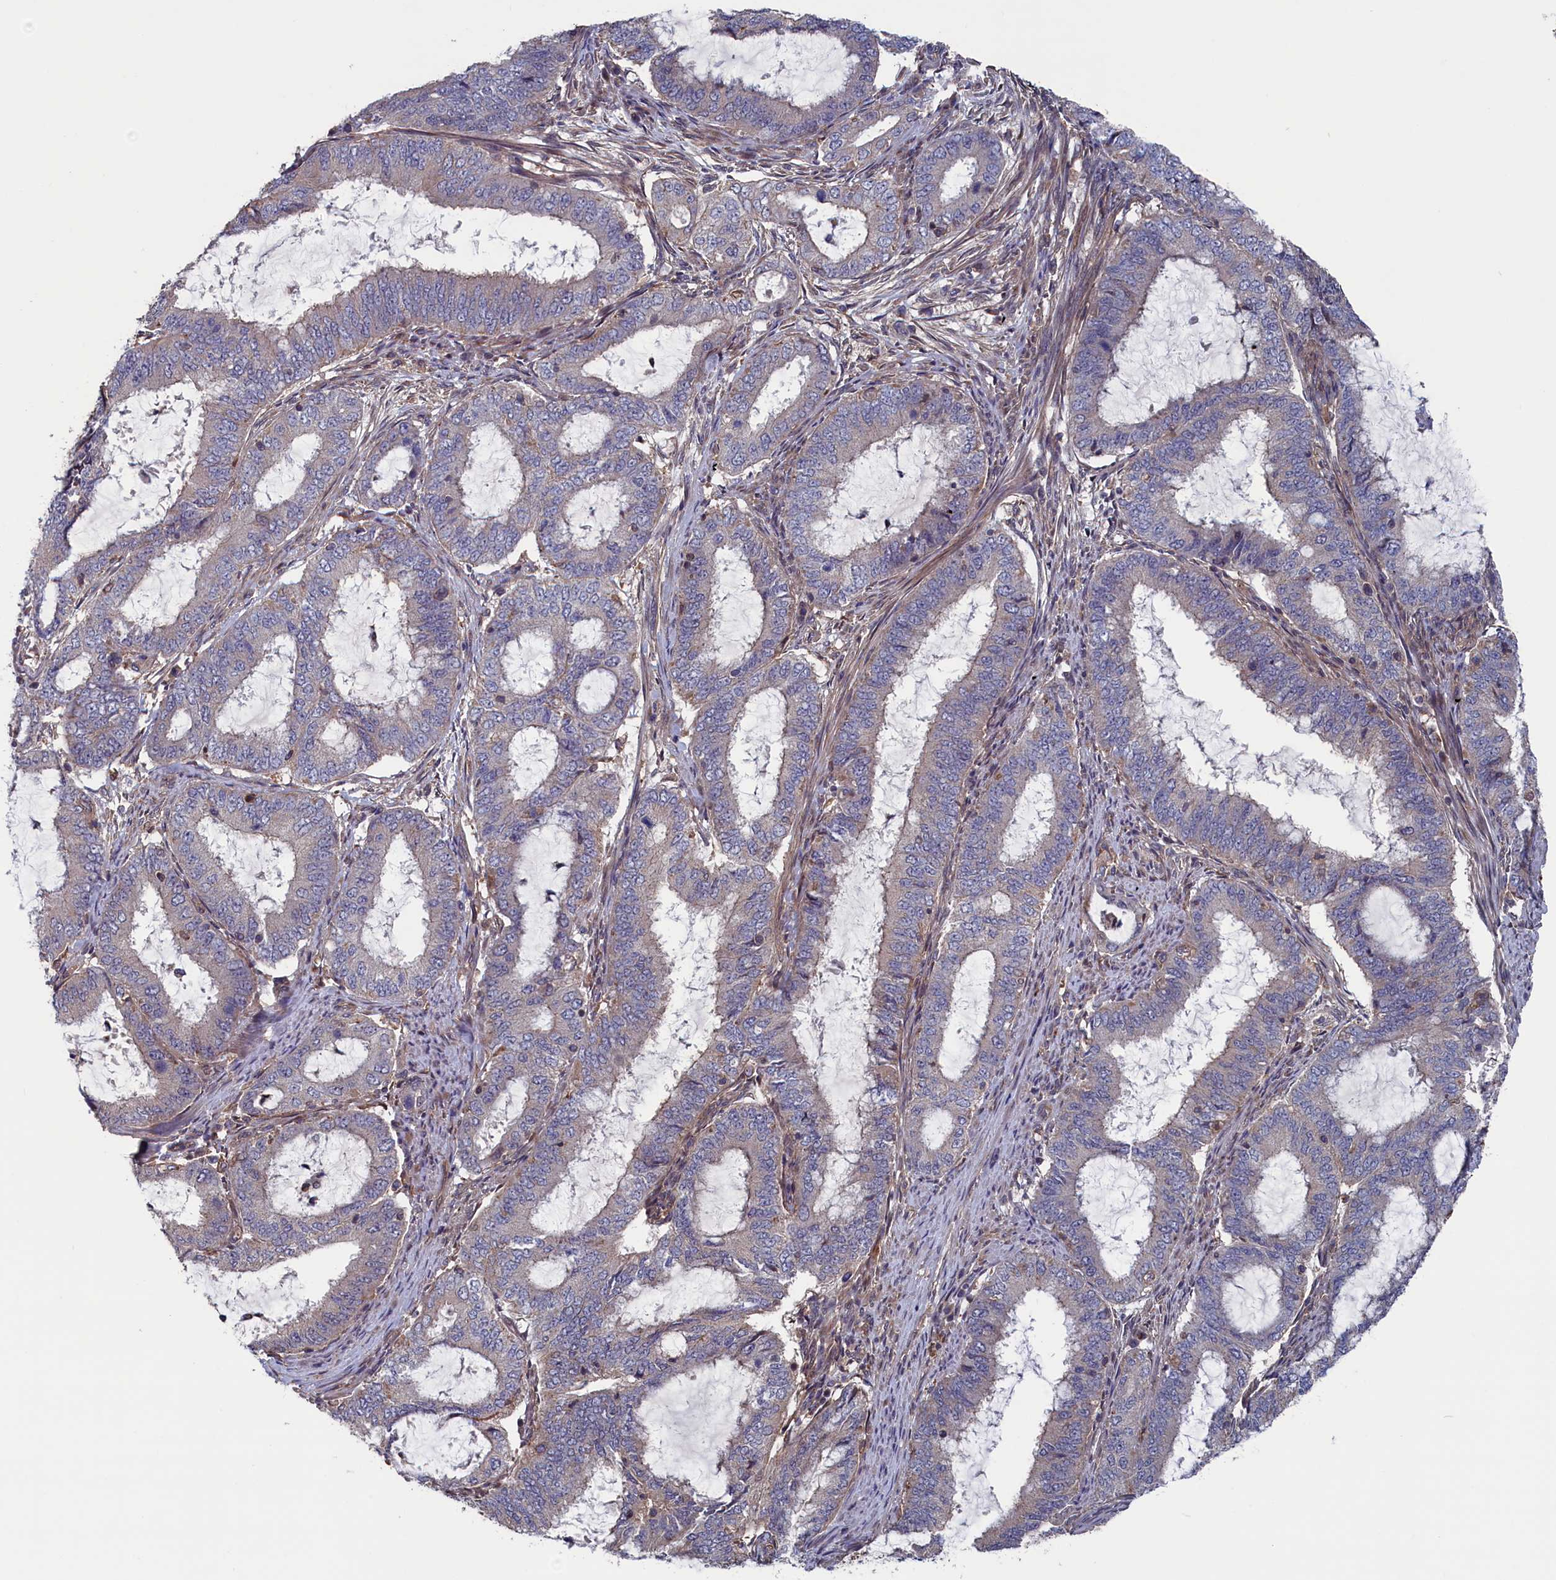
{"staining": {"intensity": "negative", "quantity": "none", "location": "none"}, "tissue": "endometrial cancer", "cell_type": "Tumor cells", "image_type": "cancer", "snomed": [{"axis": "morphology", "description": "Adenocarcinoma, NOS"}, {"axis": "topography", "description": "Endometrium"}], "caption": "A micrograph of endometrial cancer stained for a protein exhibits no brown staining in tumor cells. (DAB IHC, high magnification).", "gene": "SPATA13", "patient": {"sex": "female", "age": 51}}